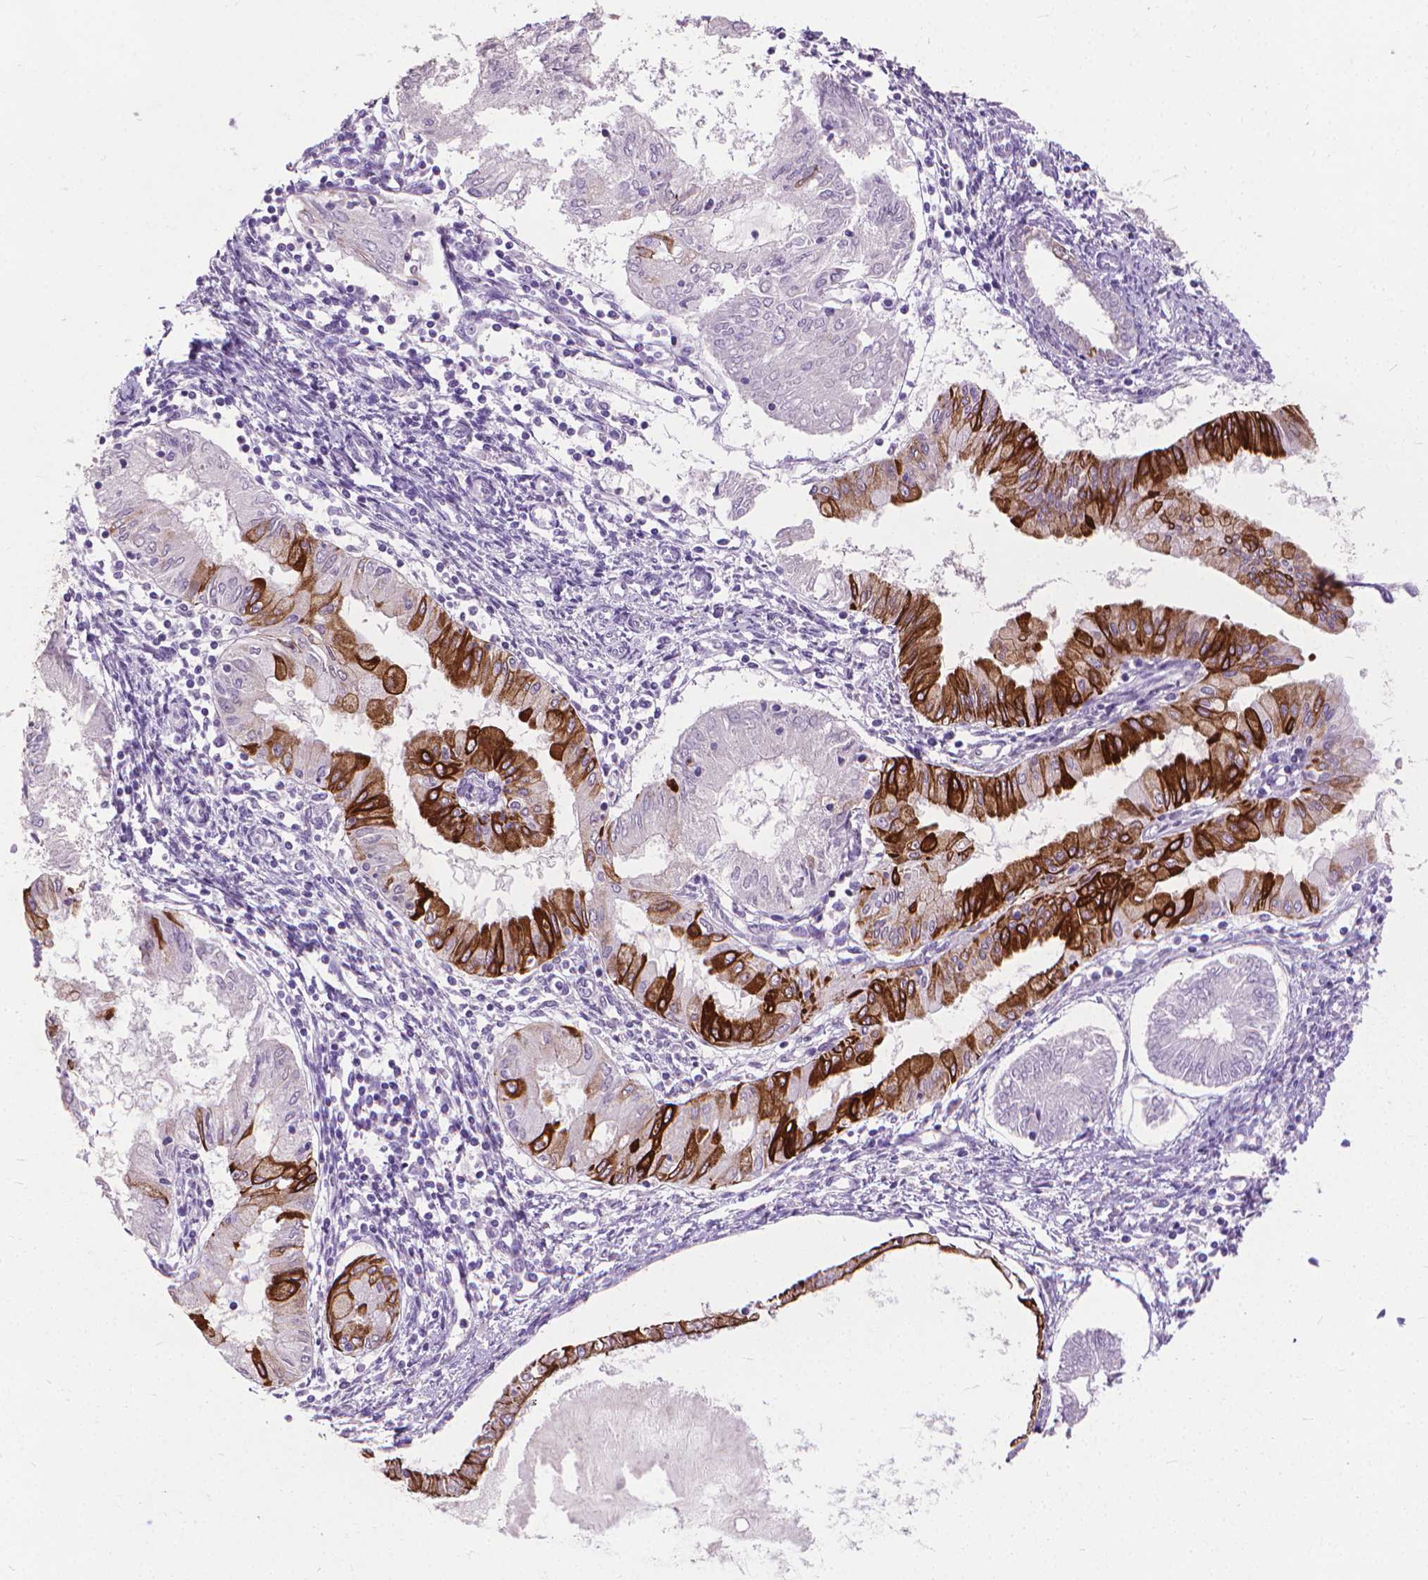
{"staining": {"intensity": "strong", "quantity": "25%-75%", "location": "cytoplasmic/membranous"}, "tissue": "endometrial cancer", "cell_type": "Tumor cells", "image_type": "cancer", "snomed": [{"axis": "morphology", "description": "Adenocarcinoma, NOS"}, {"axis": "topography", "description": "Endometrium"}], "caption": "Endometrial adenocarcinoma stained with immunohistochemistry (IHC) exhibits strong cytoplasmic/membranous expression in approximately 25%-75% of tumor cells. (IHC, brightfield microscopy, high magnification).", "gene": "KRT5", "patient": {"sex": "female", "age": 68}}